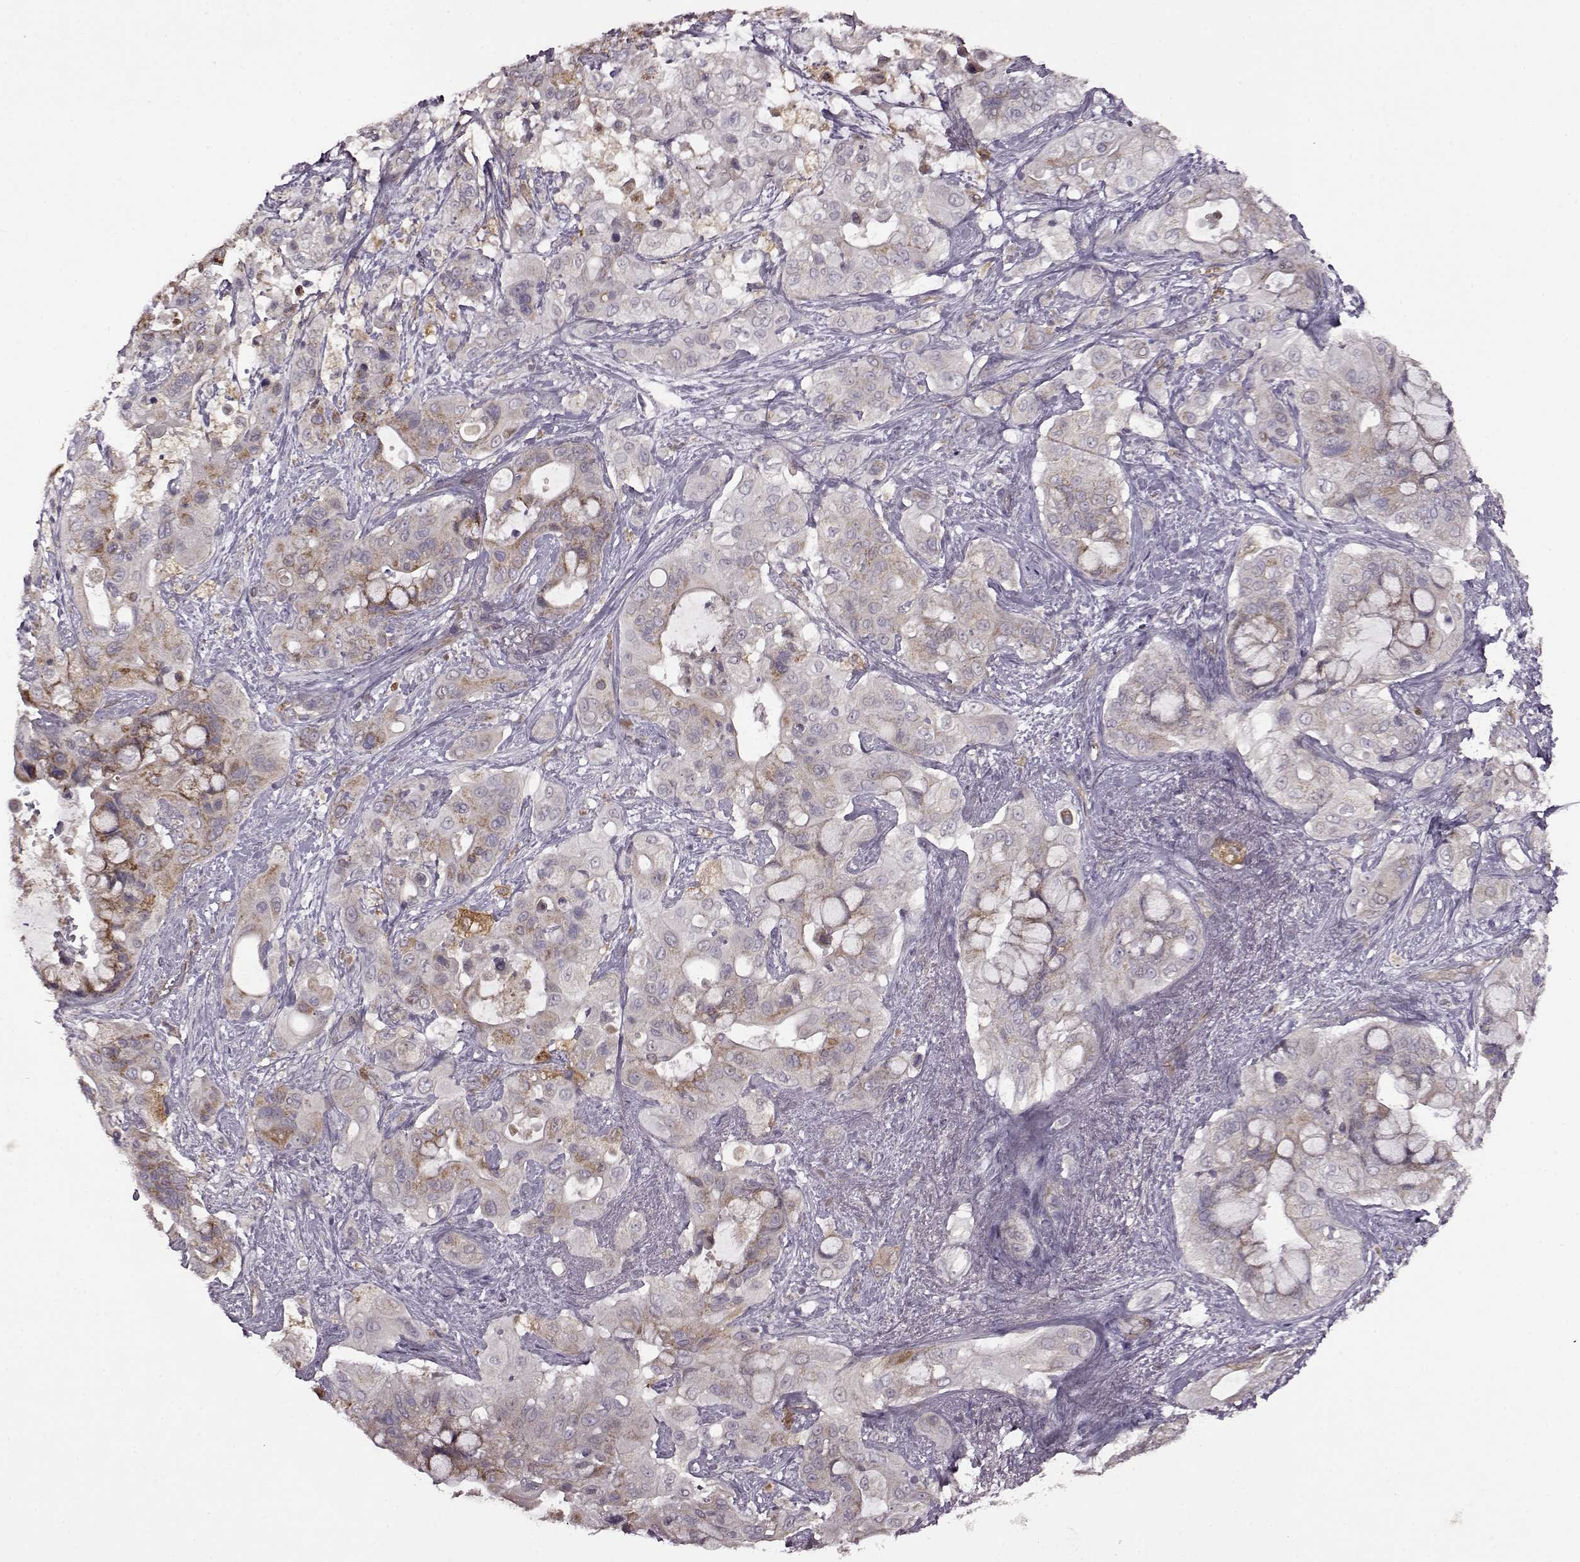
{"staining": {"intensity": "weak", "quantity": "25%-75%", "location": "cytoplasmic/membranous"}, "tissue": "pancreatic cancer", "cell_type": "Tumor cells", "image_type": "cancer", "snomed": [{"axis": "morphology", "description": "Adenocarcinoma, NOS"}, {"axis": "topography", "description": "Pancreas"}], "caption": "Protein expression analysis of pancreatic cancer (adenocarcinoma) displays weak cytoplasmic/membranous staining in approximately 25%-75% of tumor cells.", "gene": "MTSS1", "patient": {"sex": "male", "age": 71}}